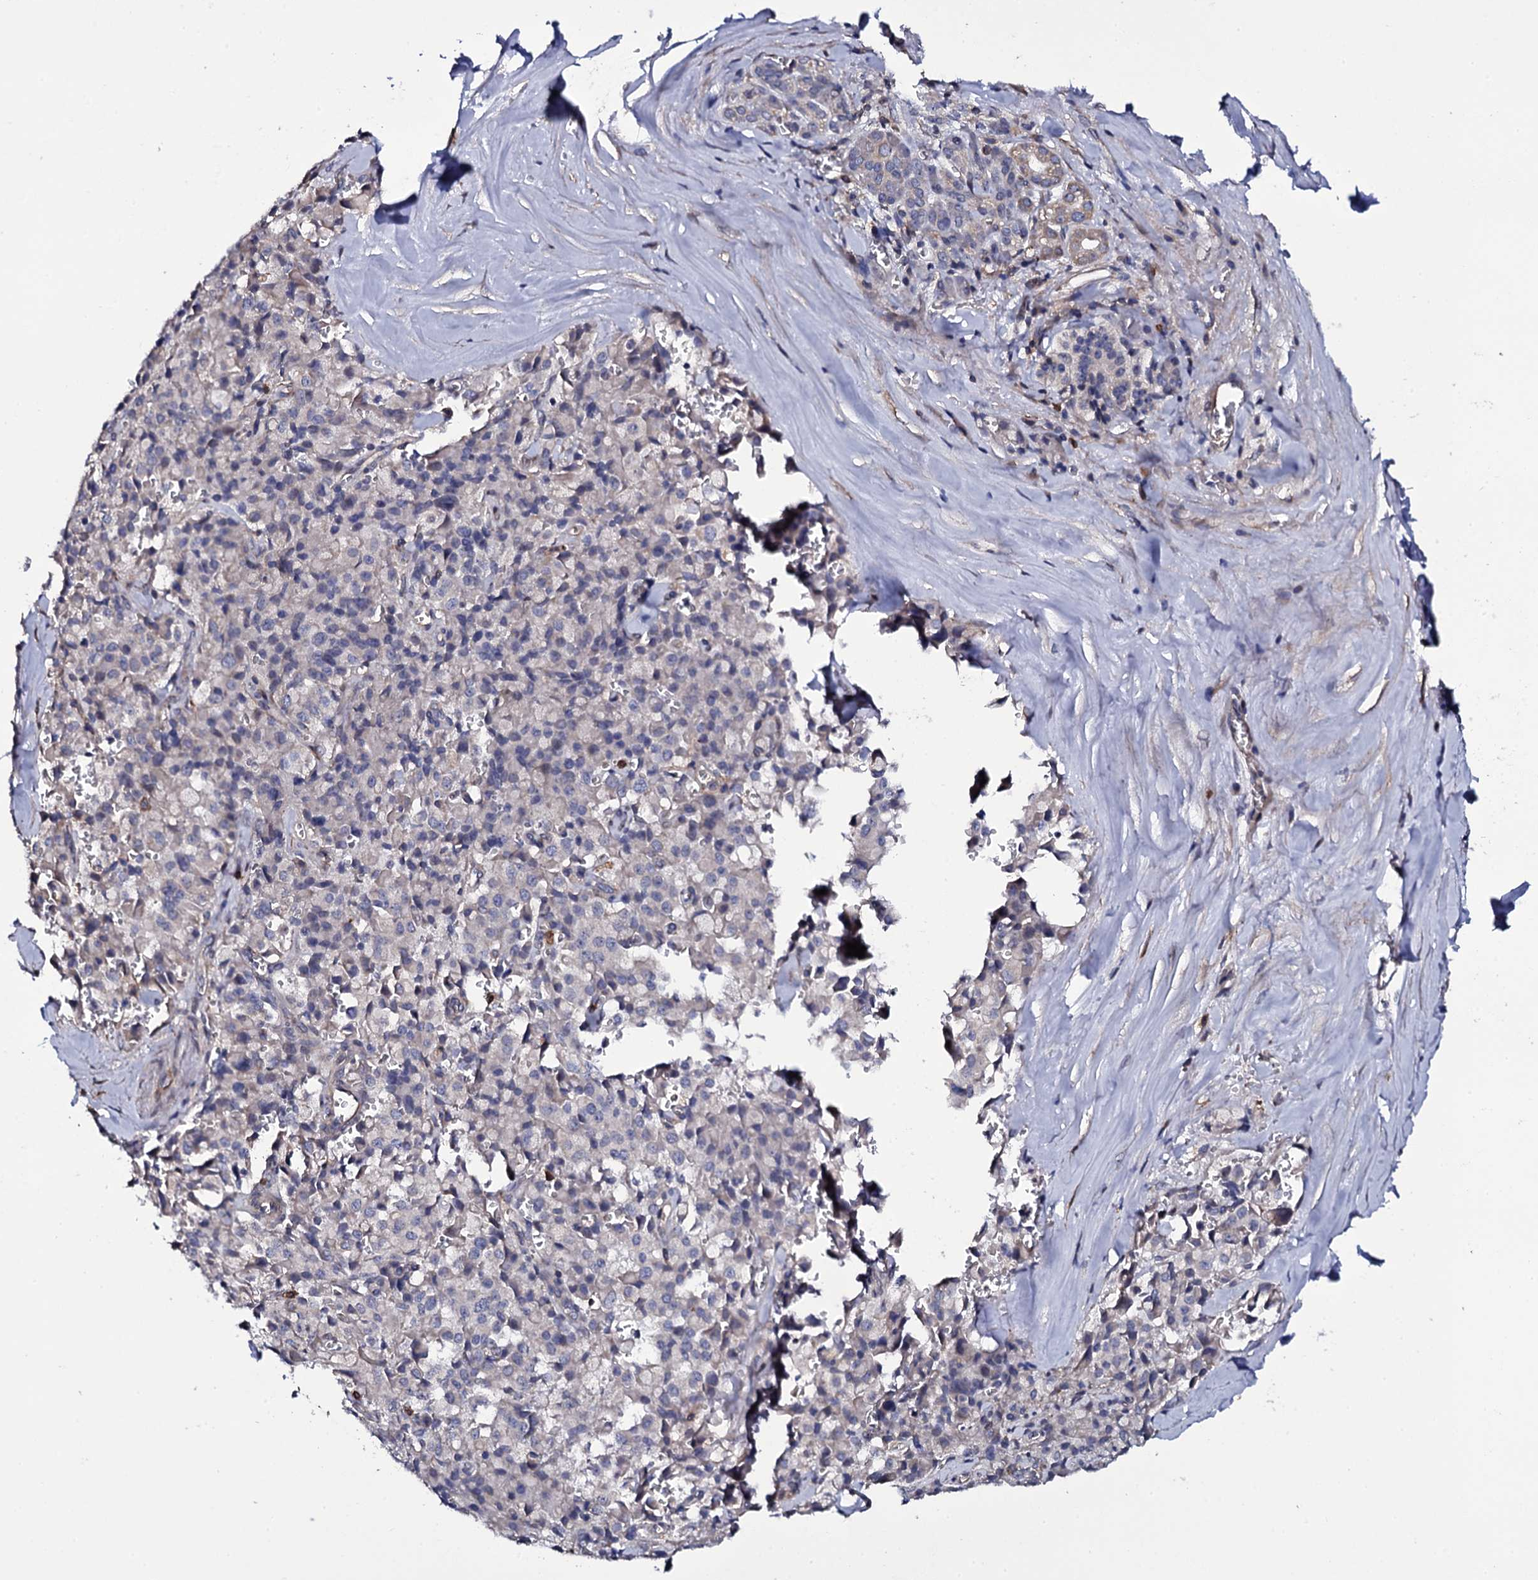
{"staining": {"intensity": "negative", "quantity": "none", "location": "none"}, "tissue": "pancreatic cancer", "cell_type": "Tumor cells", "image_type": "cancer", "snomed": [{"axis": "morphology", "description": "Adenocarcinoma, NOS"}, {"axis": "topography", "description": "Pancreas"}], "caption": "Human pancreatic adenocarcinoma stained for a protein using immunohistochemistry displays no staining in tumor cells.", "gene": "TTC23", "patient": {"sex": "male", "age": 65}}